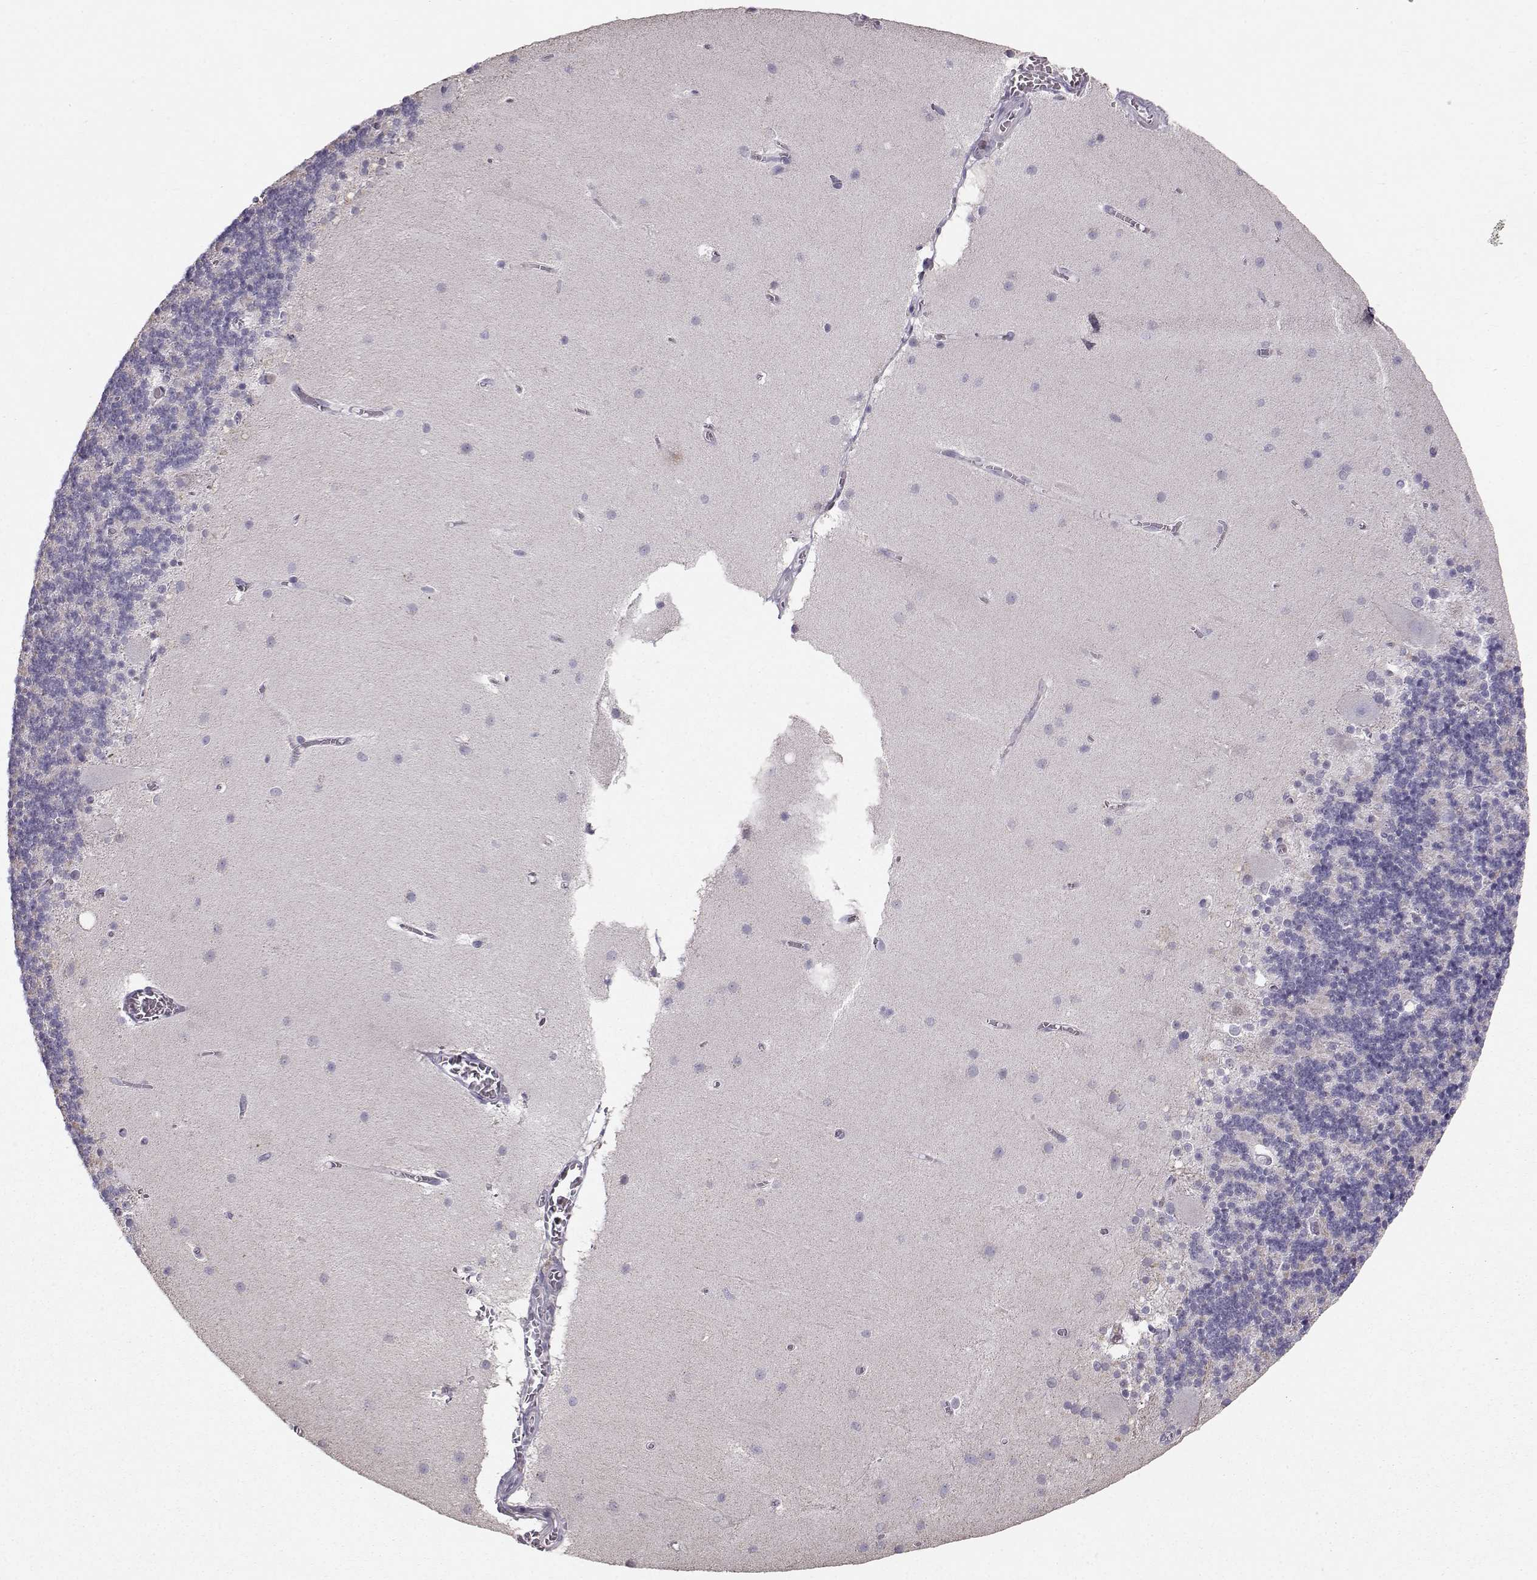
{"staining": {"intensity": "negative", "quantity": "none", "location": "none"}, "tissue": "cerebellum", "cell_type": "Cells in granular layer", "image_type": "normal", "snomed": [{"axis": "morphology", "description": "Normal tissue, NOS"}, {"axis": "topography", "description": "Cerebellum"}], "caption": "A histopathology image of human cerebellum is negative for staining in cells in granular layer. (DAB IHC with hematoxylin counter stain).", "gene": "POU1F1", "patient": {"sex": "male", "age": 70}}